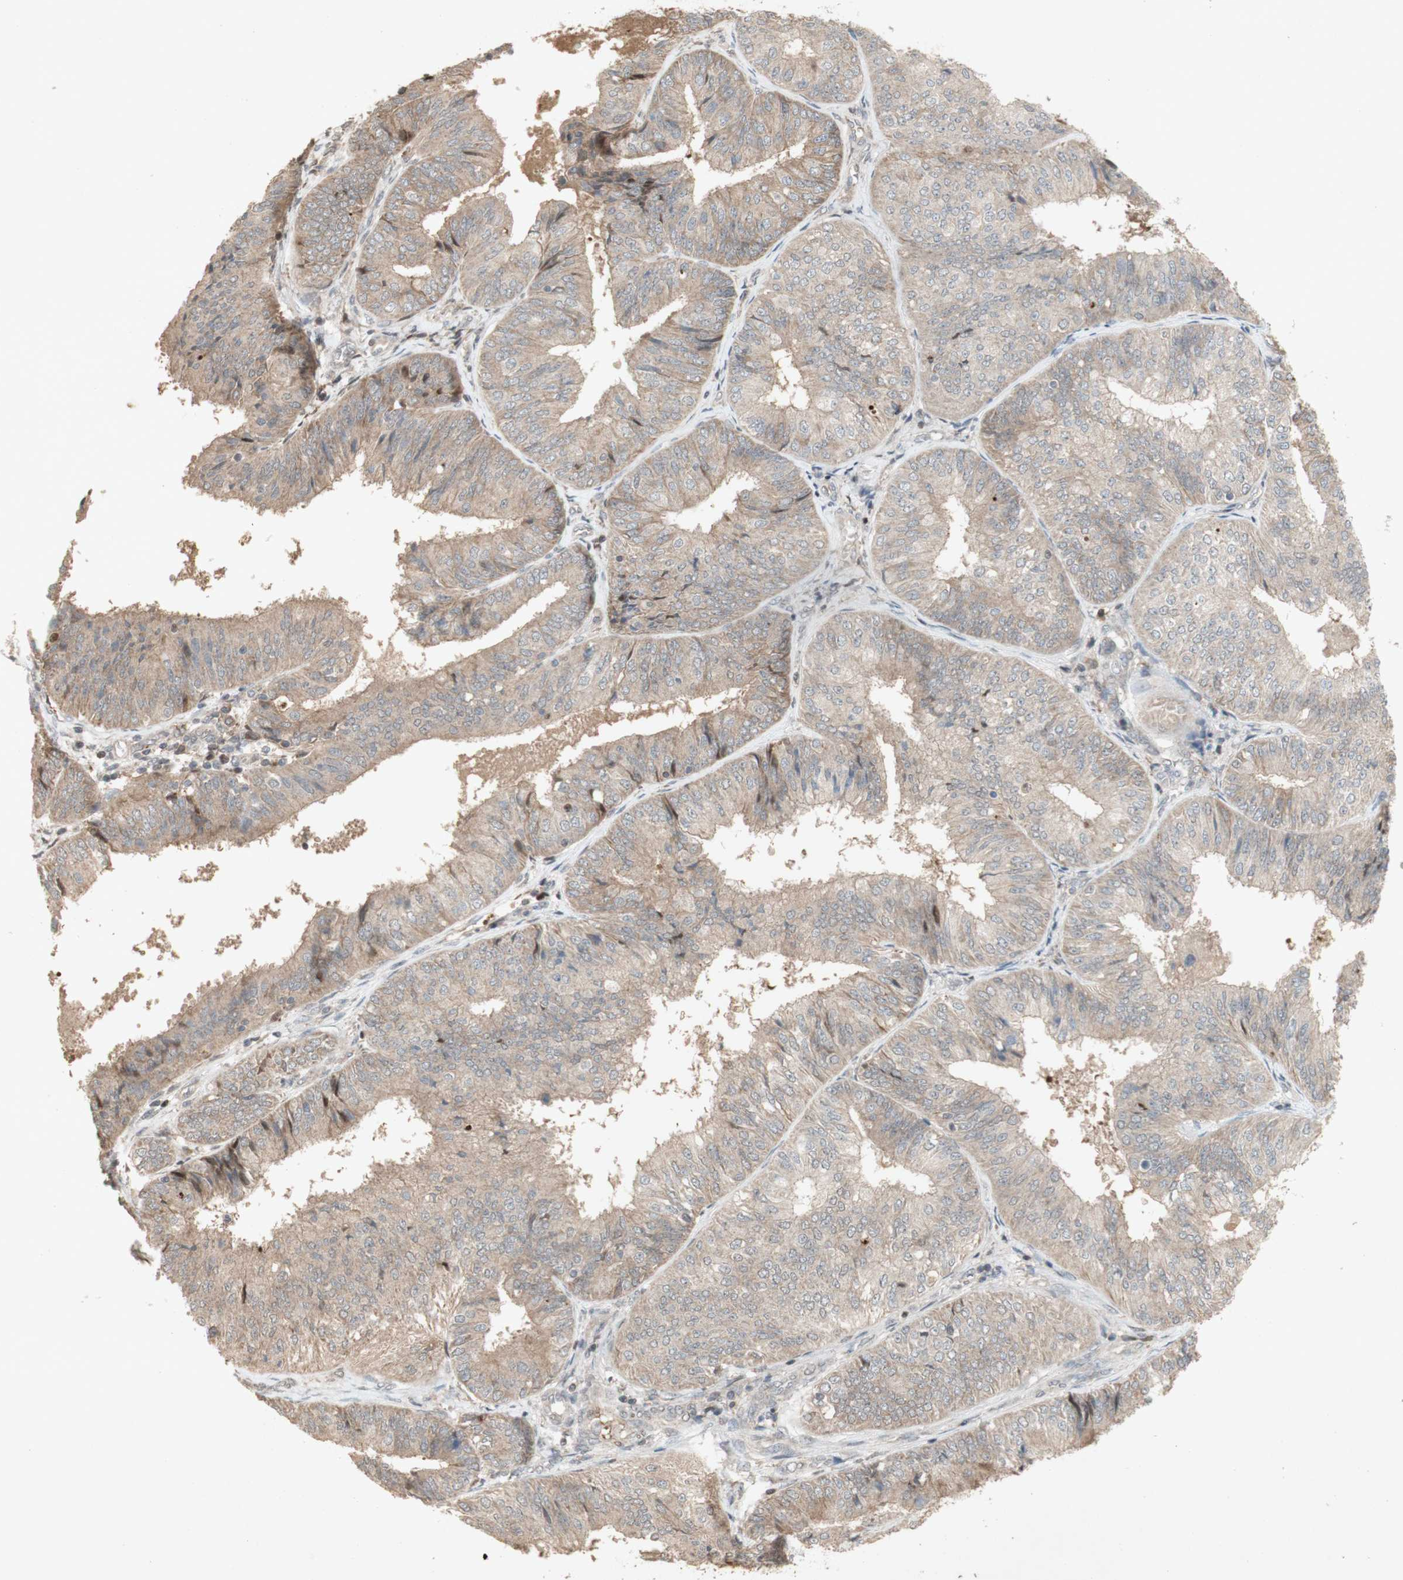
{"staining": {"intensity": "weak", "quantity": "<25%", "location": "cytoplasmic/membranous"}, "tissue": "endometrial cancer", "cell_type": "Tumor cells", "image_type": "cancer", "snomed": [{"axis": "morphology", "description": "Adenocarcinoma, NOS"}, {"axis": "topography", "description": "Endometrium"}], "caption": "IHC micrograph of neoplastic tissue: human adenocarcinoma (endometrial) stained with DAB demonstrates no significant protein positivity in tumor cells.", "gene": "NRG4", "patient": {"sex": "female", "age": 58}}